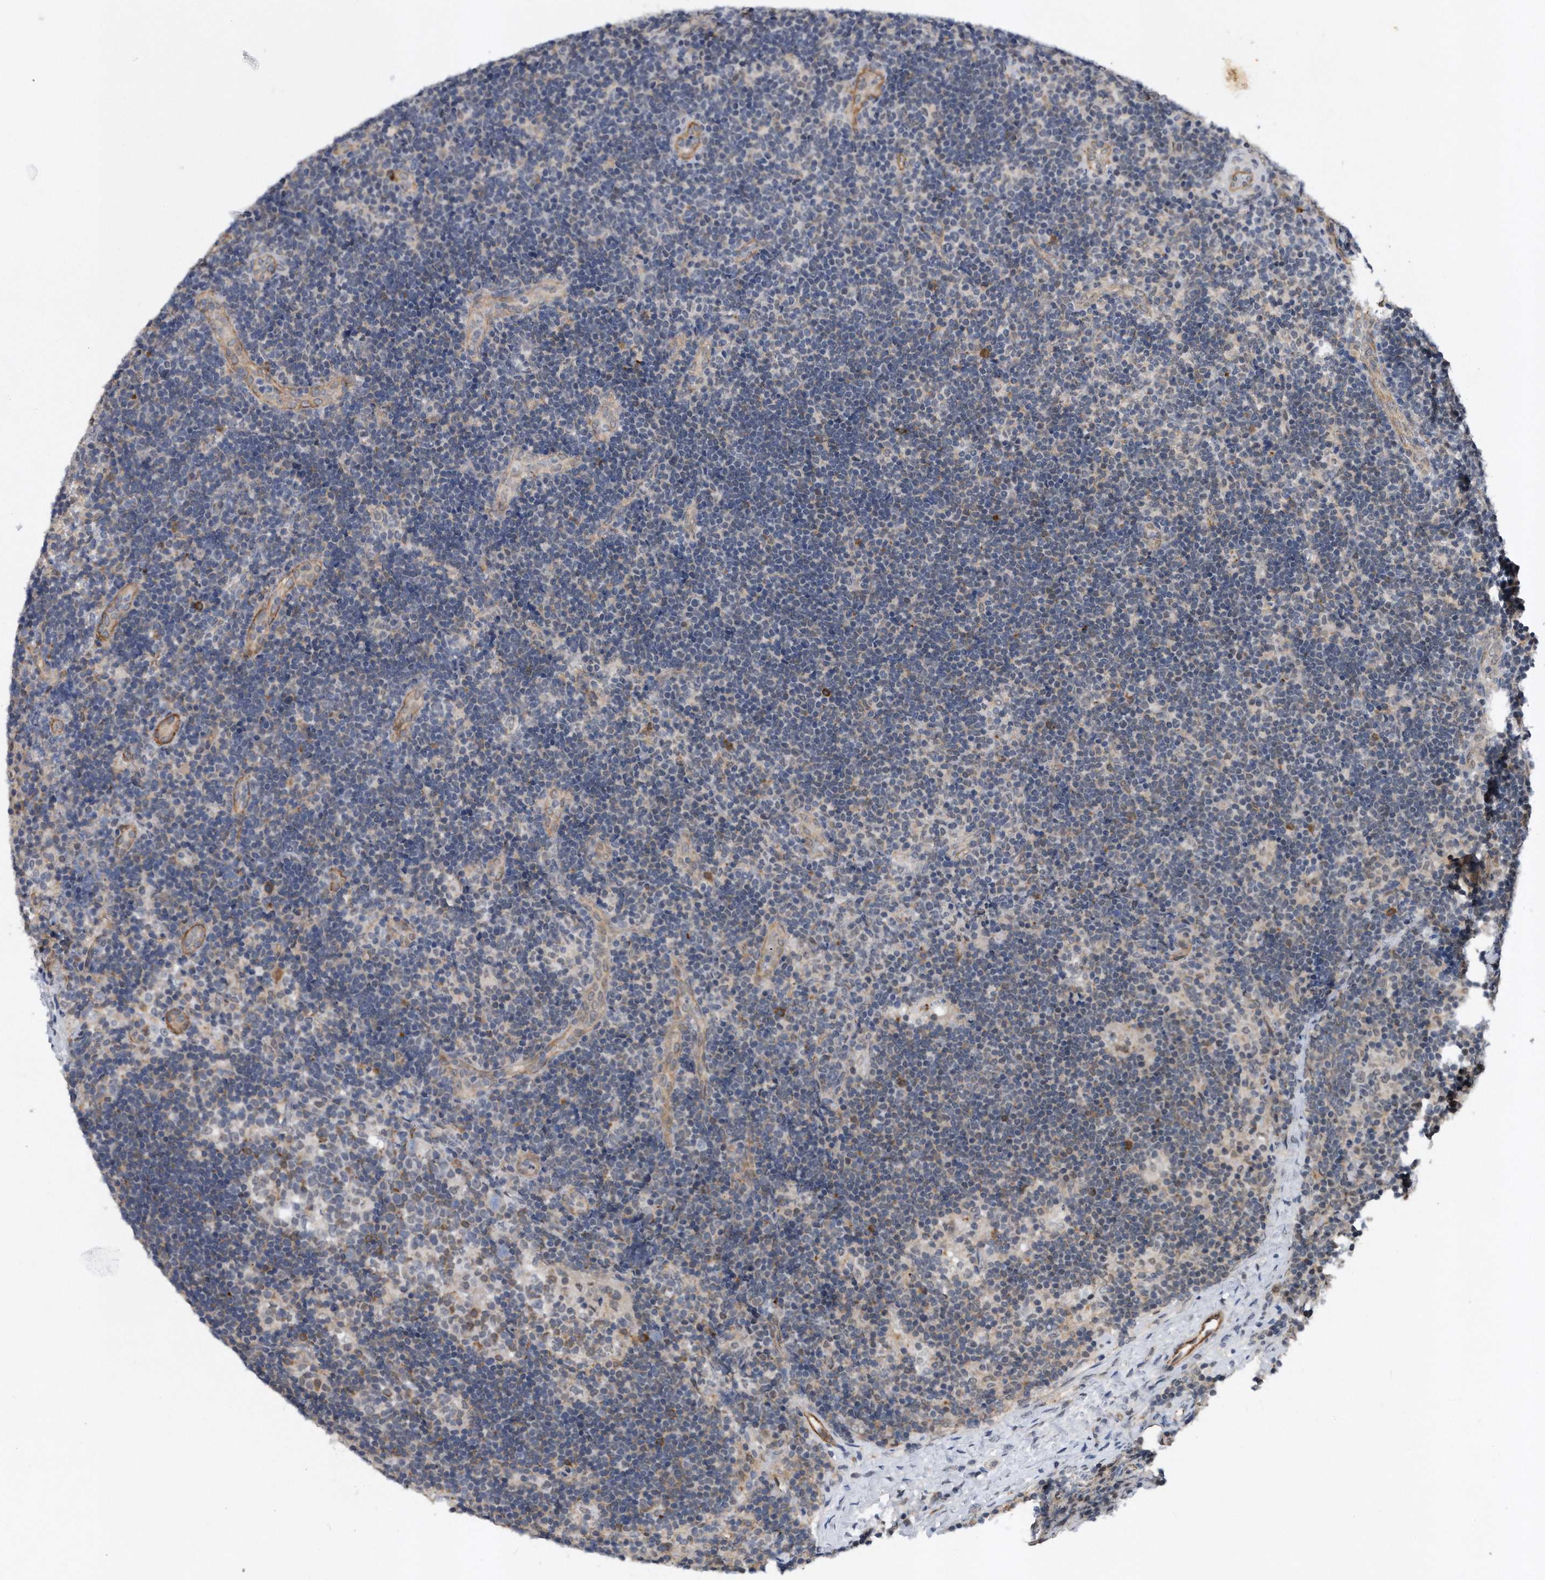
{"staining": {"intensity": "weak", "quantity": "<25%", "location": "cytoplasmic/membranous"}, "tissue": "lymph node", "cell_type": "Germinal center cells", "image_type": "normal", "snomed": [{"axis": "morphology", "description": "Normal tissue, NOS"}, {"axis": "topography", "description": "Lymph node"}], "caption": "The image exhibits no significant staining in germinal center cells of lymph node. Brightfield microscopy of immunohistochemistry (IHC) stained with DAB (3,3'-diaminobenzidine) (brown) and hematoxylin (blue), captured at high magnification.", "gene": "TP53INP1", "patient": {"sex": "female", "age": 22}}